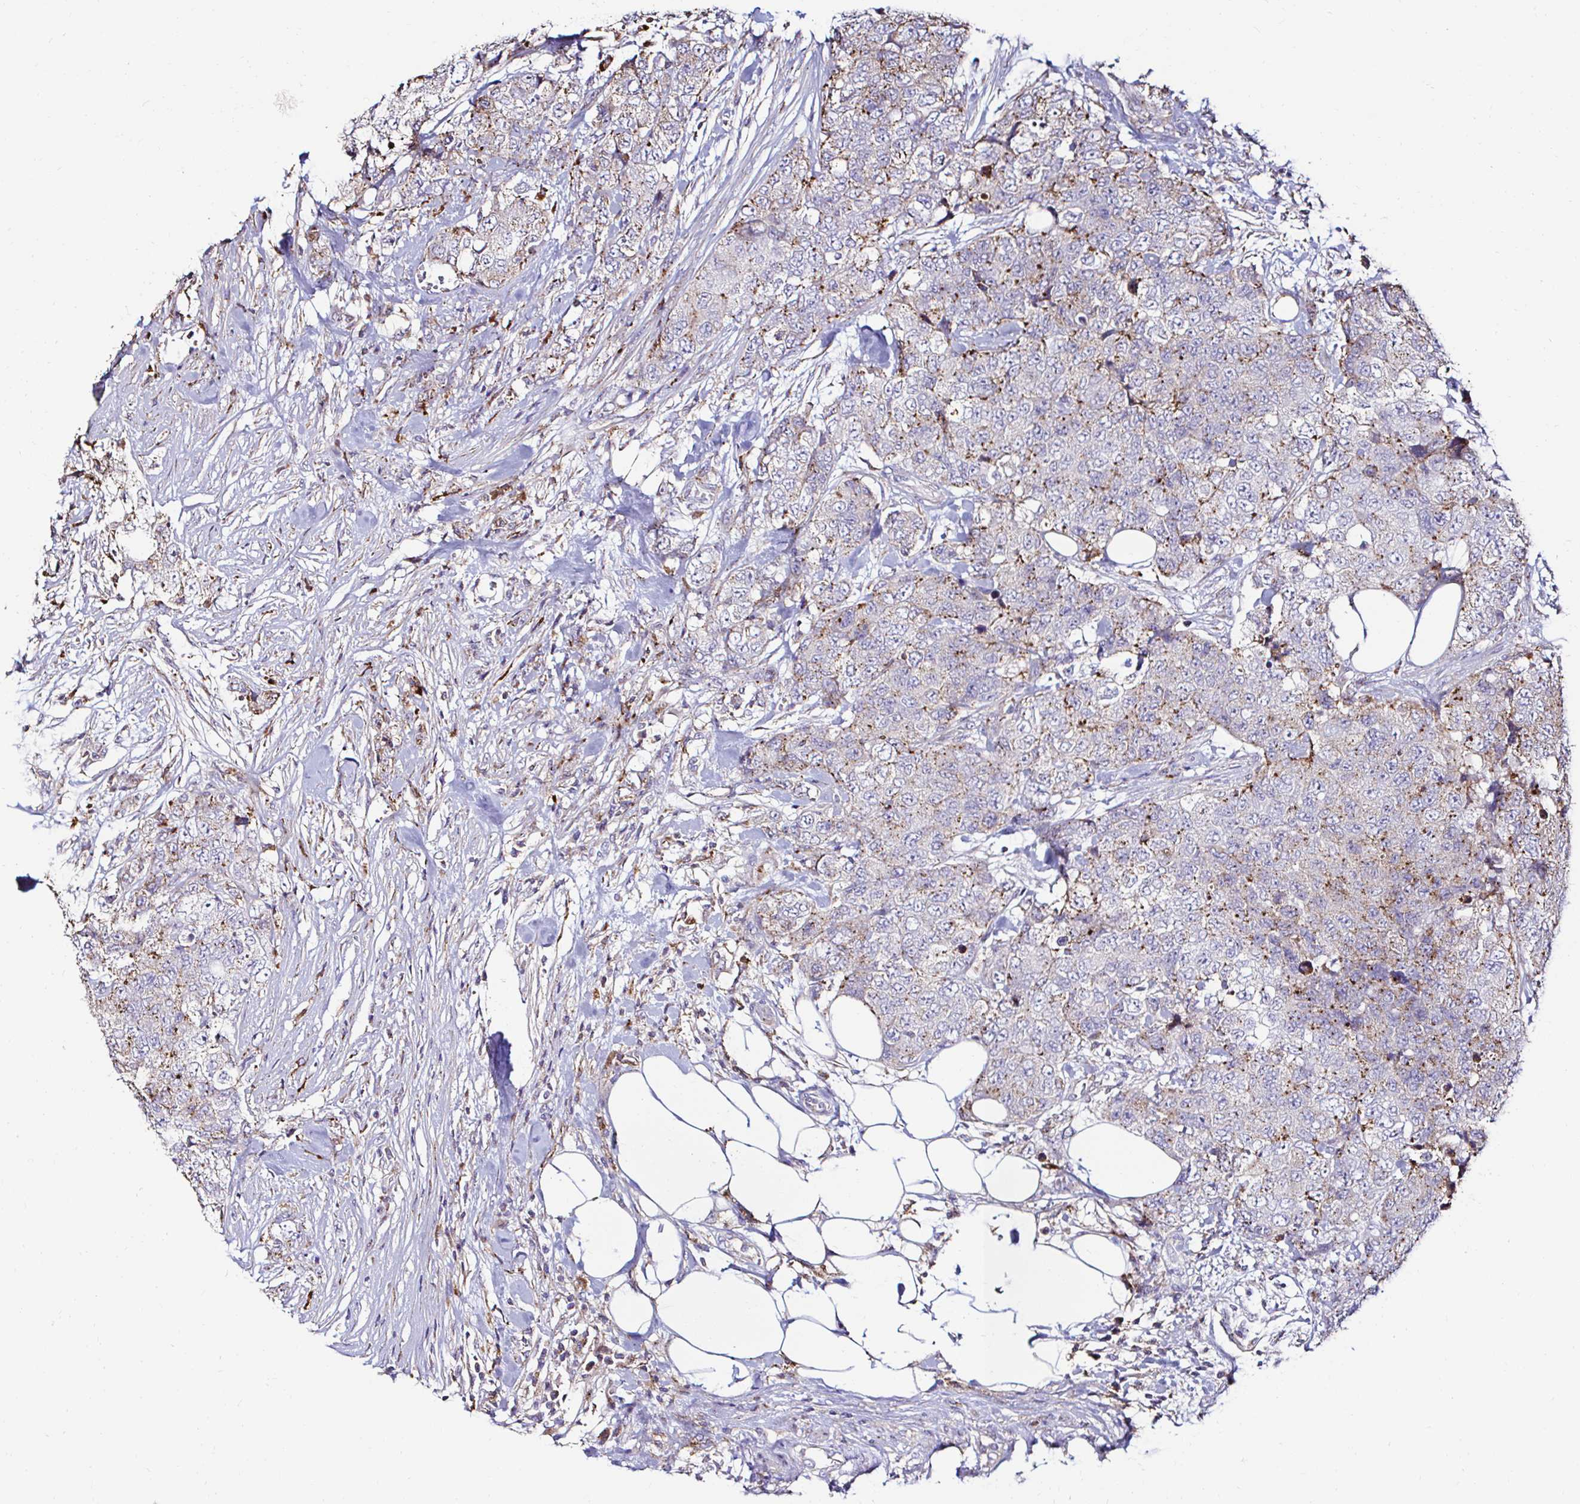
{"staining": {"intensity": "moderate", "quantity": "<25%", "location": "cytoplasmic/membranous"}, "tissue": "urothelial cancer", "cell_type": "Tumor cells", "image_type": "cancer", "snomed": [{"axis": "morphology", "description": "Urothelial carcinoma, High grade"}, {"axis": "topography", "description": "Urinary bladder"}], "caption": "Urothelial cancer tissue shows moderate cytoplasmic/membranous expression in approximately <25% of tumor cells, visualized by immunohistochemistry.", "gene": "GALNS", "patient": {"sex": "female", "age": 78}}